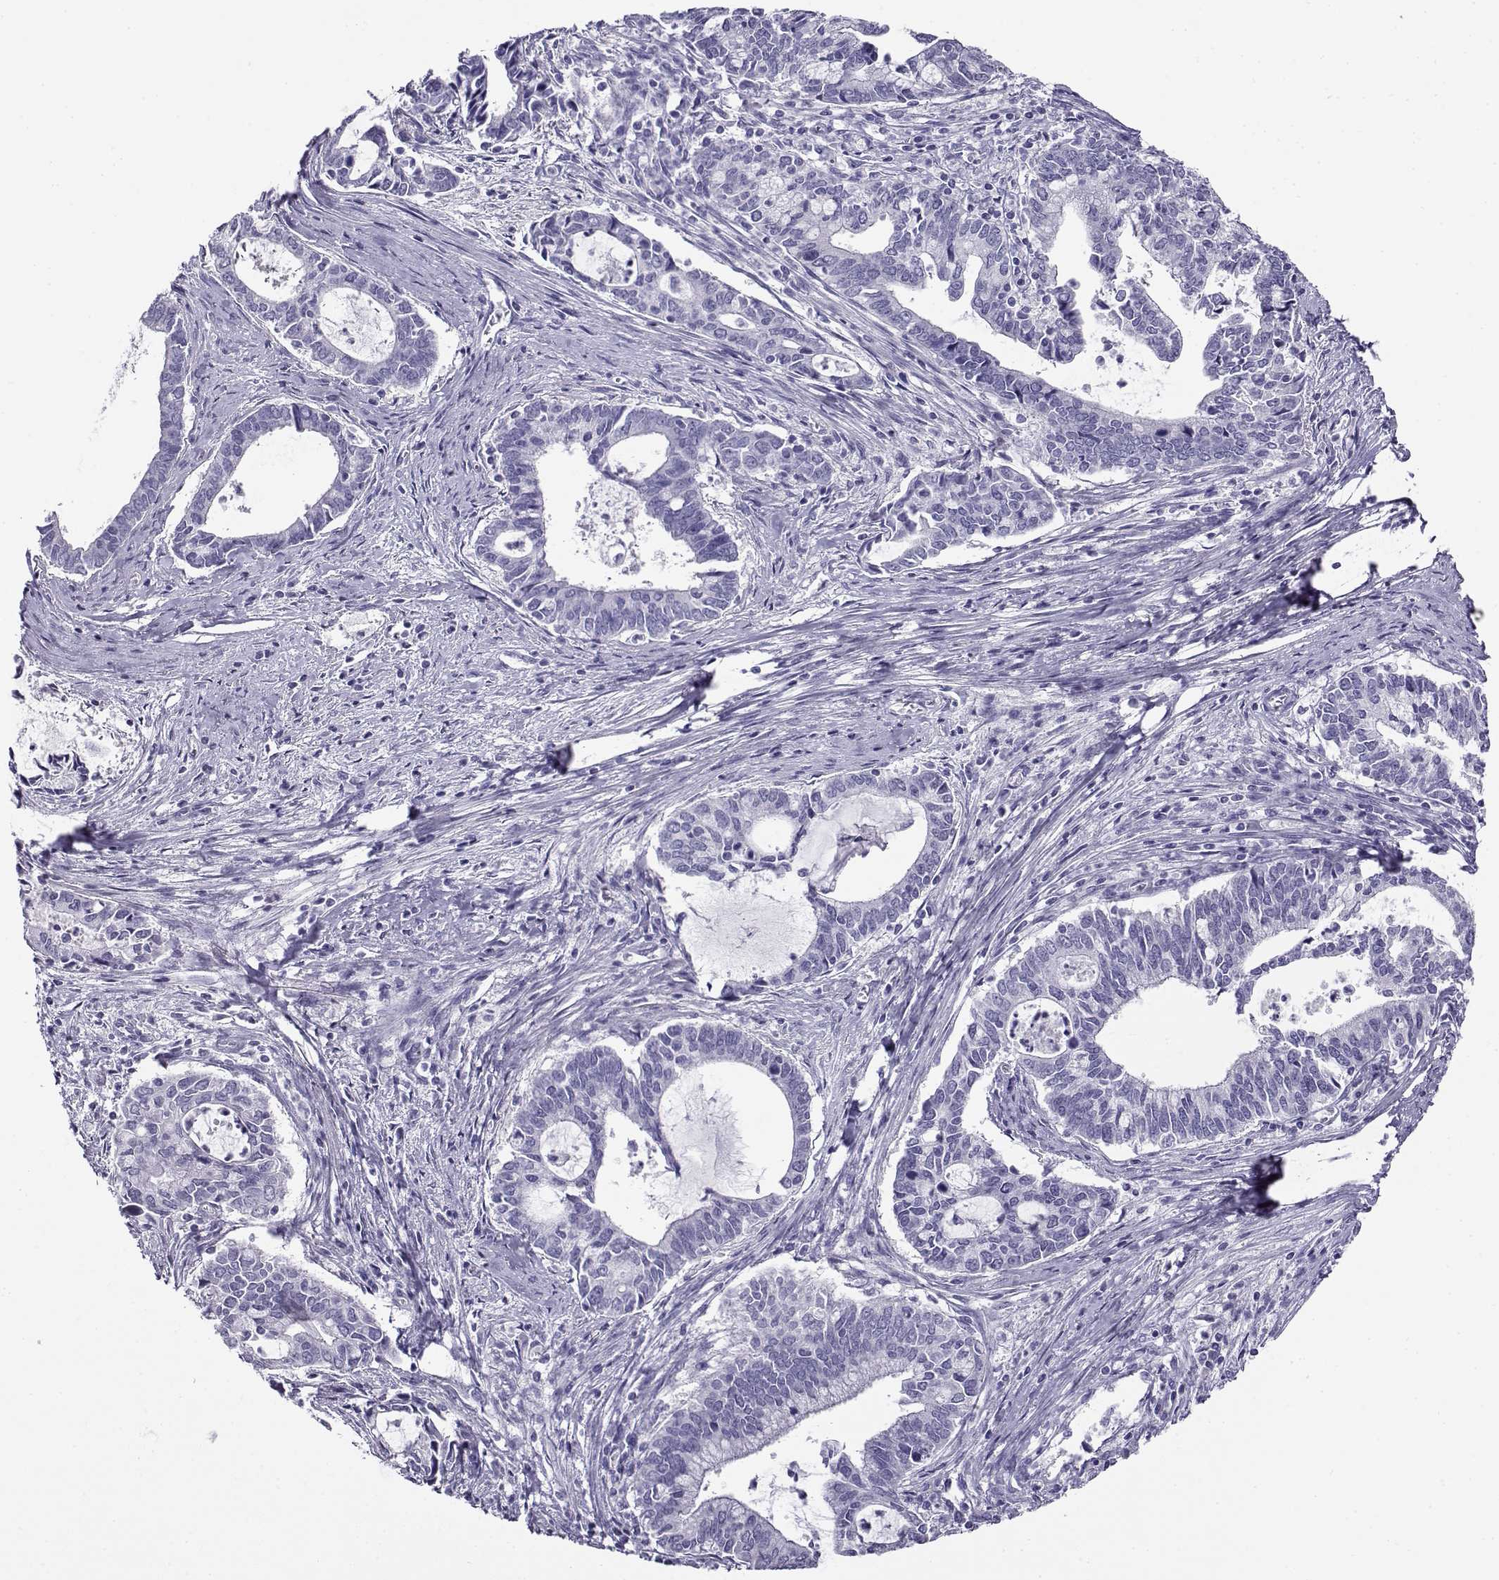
{"staining": {"intensity": "negative", "quantity": "none", "location": "none"}, "tissue": "cervical cancer", "cell_type": "Tumor cells", "image_type": "cancer", "snomed": [{"axis": "morphology", "description": "Adenocarcinoma, NOS"}, {"axis": "topography", "description": "Cervix"}], "caption": "IHC of cervical cancer reveals no expression in tumor cells. (DAB immunohistochemistry with hematoxylin counter stain).", "gene": "CABS1", "patient": {"sex": "female", "age": 42}}